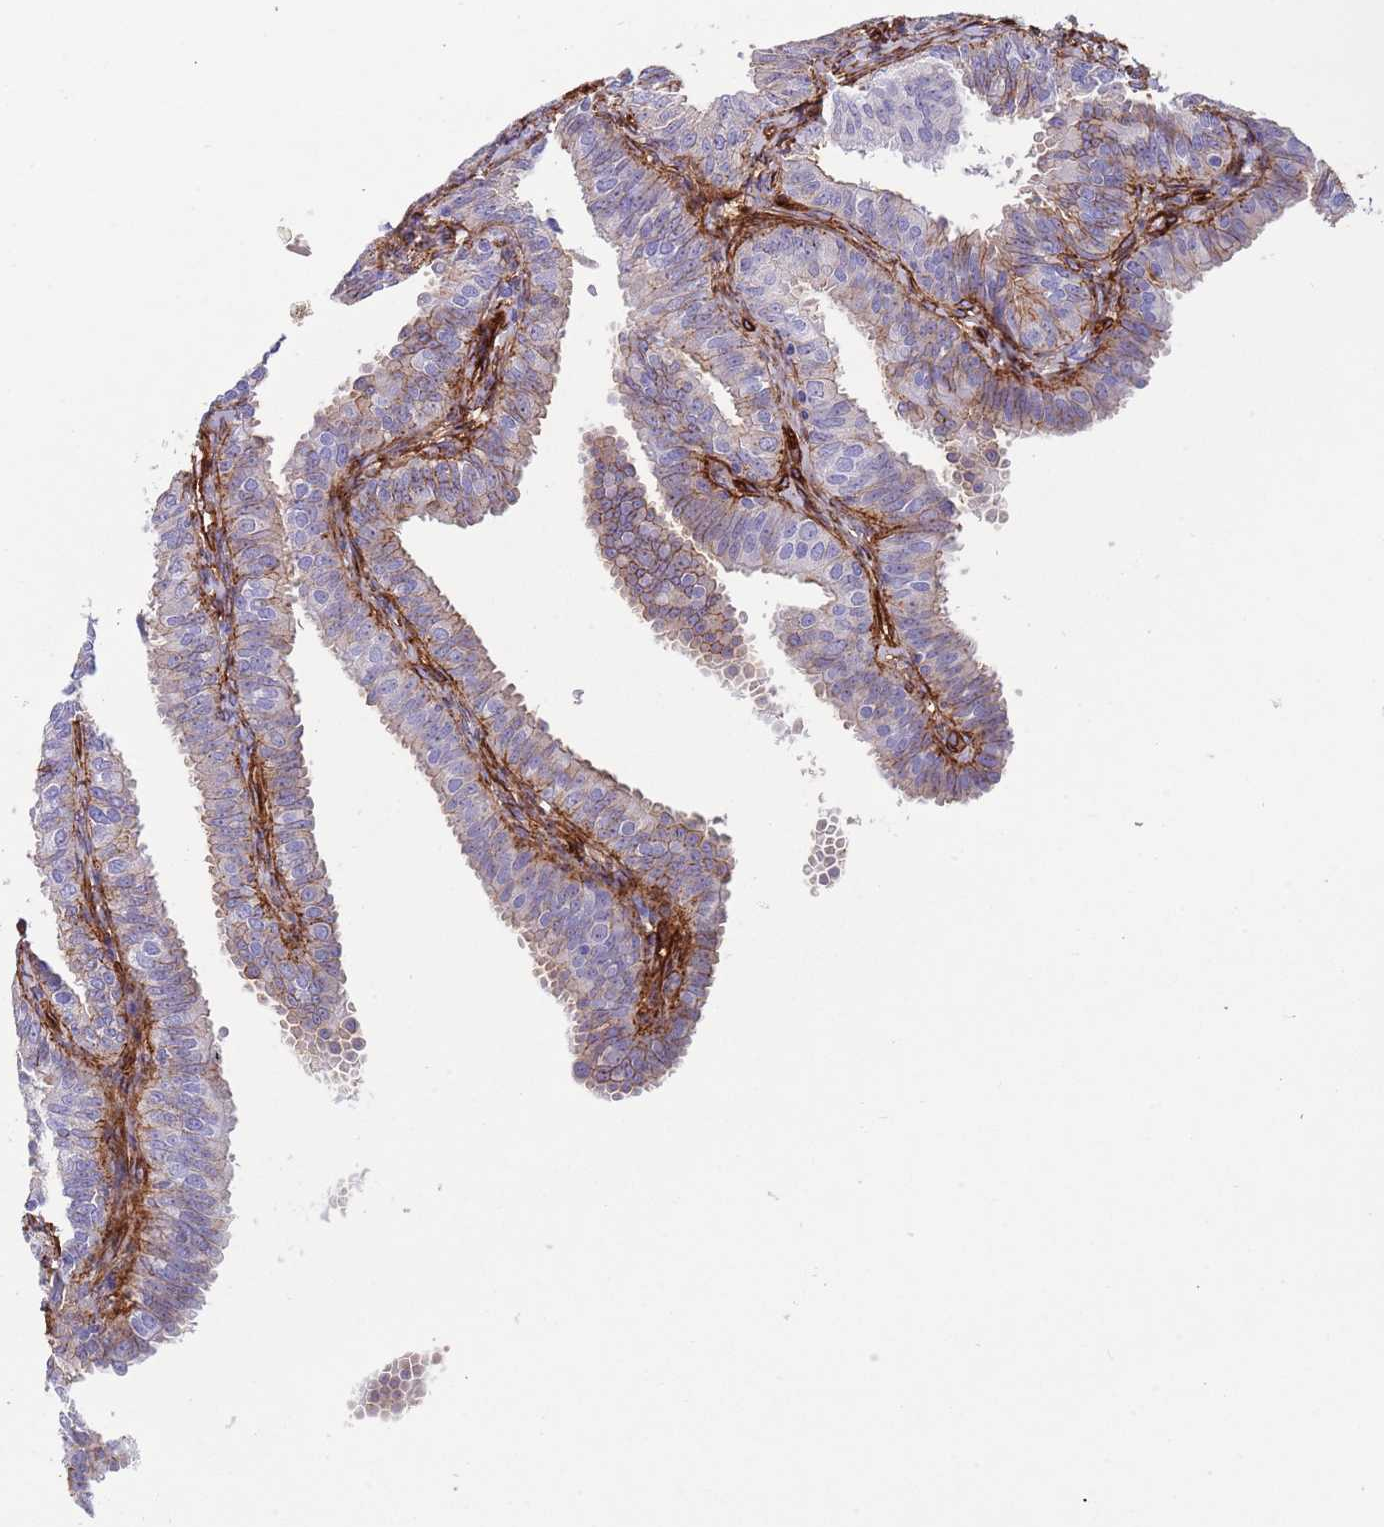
{"staining": {"intensity": "weak", "quantity": "<25%", "location": "cytoplasmic/membranous"}, "tissue": "fallopian tube", "cell_type": "Glandular cells", "image_type": "normal", "snomed": [{"axis": "morphology", "description": "Normal tissue, NOS"}, {"axis": "topography", "description": "Fallopian tube"}], "caption": "High magnification brightfield microscopy of unremarkable fallopian tube stained with DAB (brown) and counterstained with hematoxylin (blue): glandular cells show no significant staining. (Stains: DAB (3,3'-diaminobenzidine) IHC with hematoxylin counter stain, Microscopy: brightfield microscopy at high magnification).", "gene": "CAV2", "patient": {"sex": "female", "age": 35}}